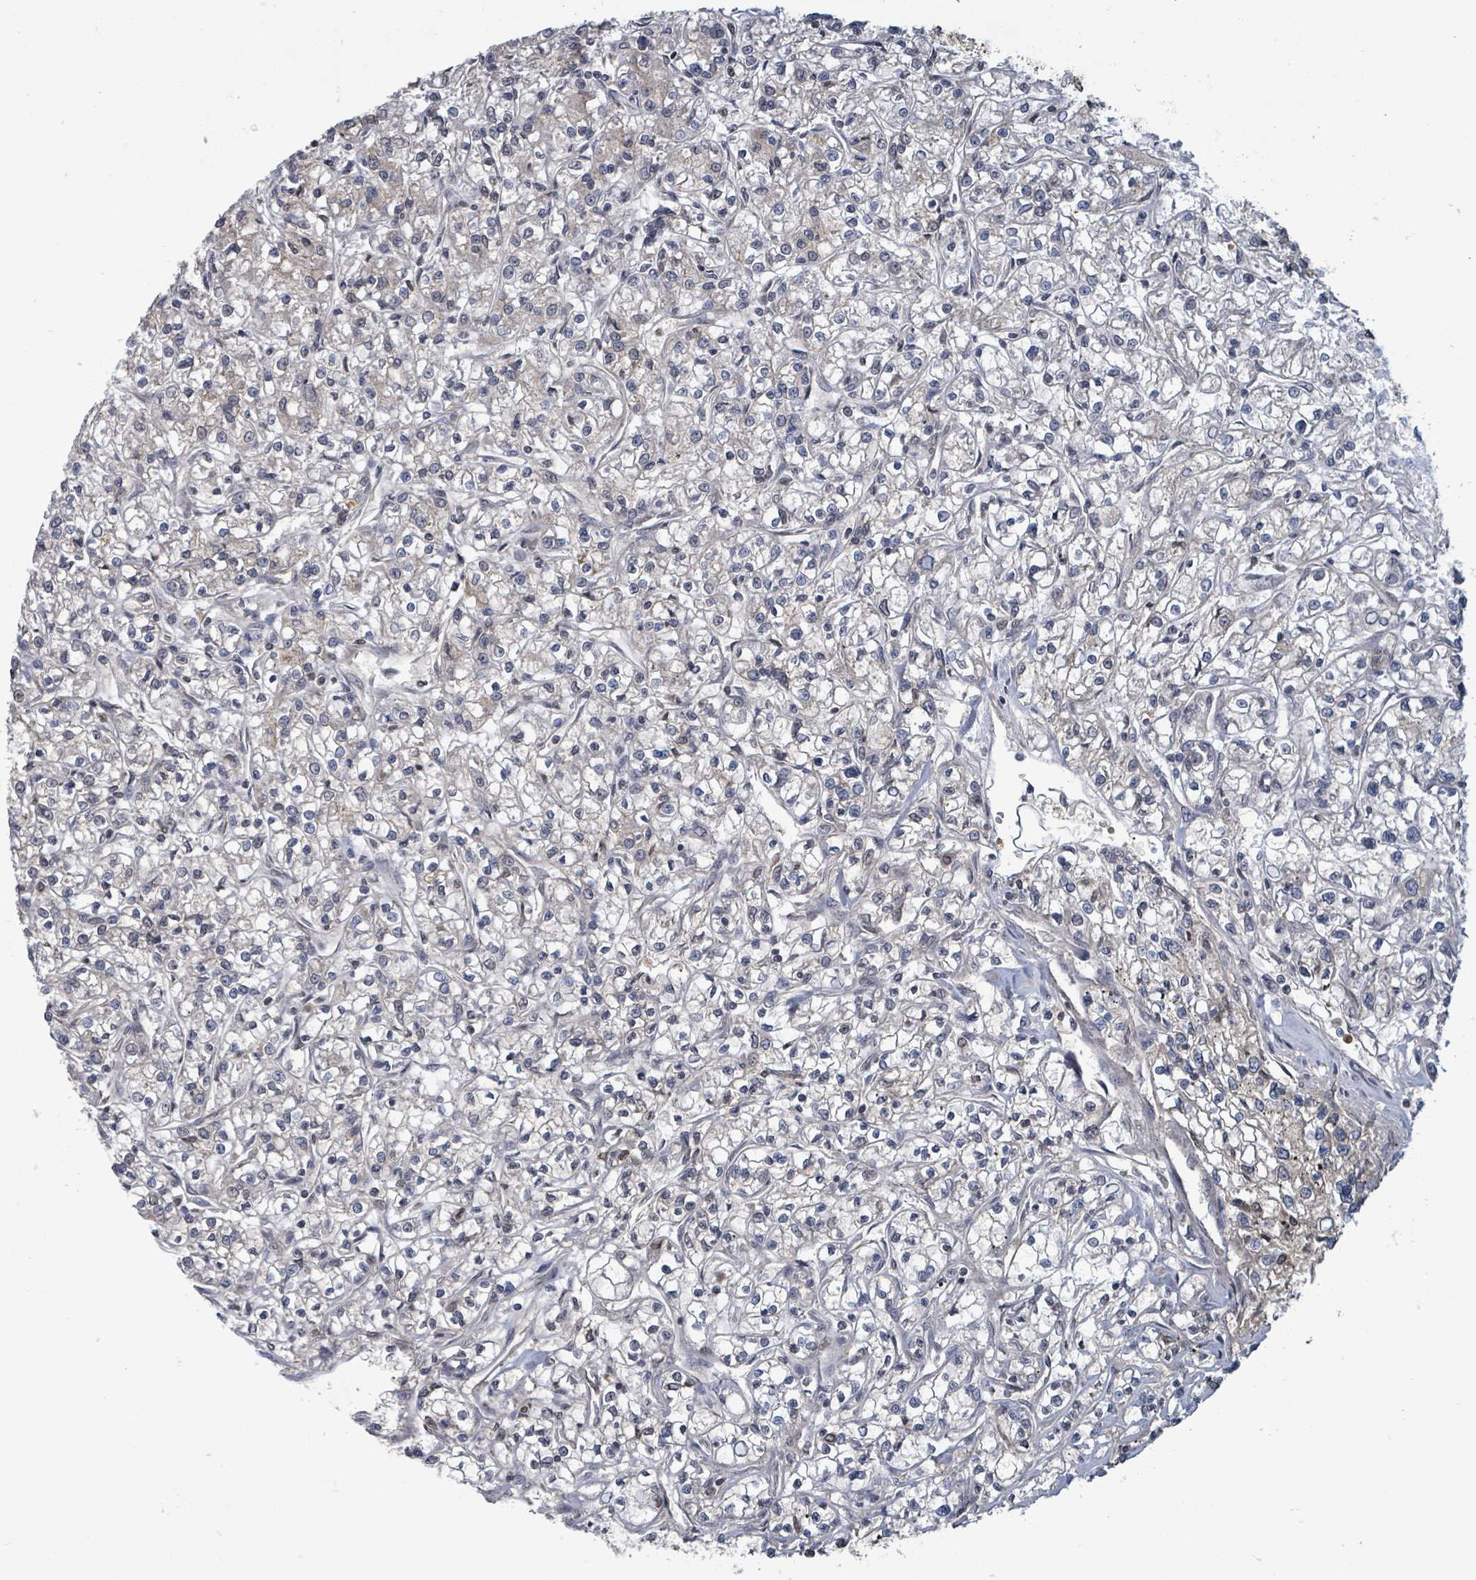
{"staining": {"intensity": "negative", "quantity": "none", "location": "none"}, "tissue": "renal cancer", "cell_type": "Tumor cells", "image_type": "cancer", "snomed": [{"axis": "morphology", "description": "Adenocarcinoma, NOS"}, {"axis": "topography", "description": "Kidney"}], "caption": "Immunohistochemical staining of human adenocarcinoma (renal) exhibits no significant positivity in tumor cells.", "gene": "GRM8", "patient": {"sex": "female", "age": 59}}